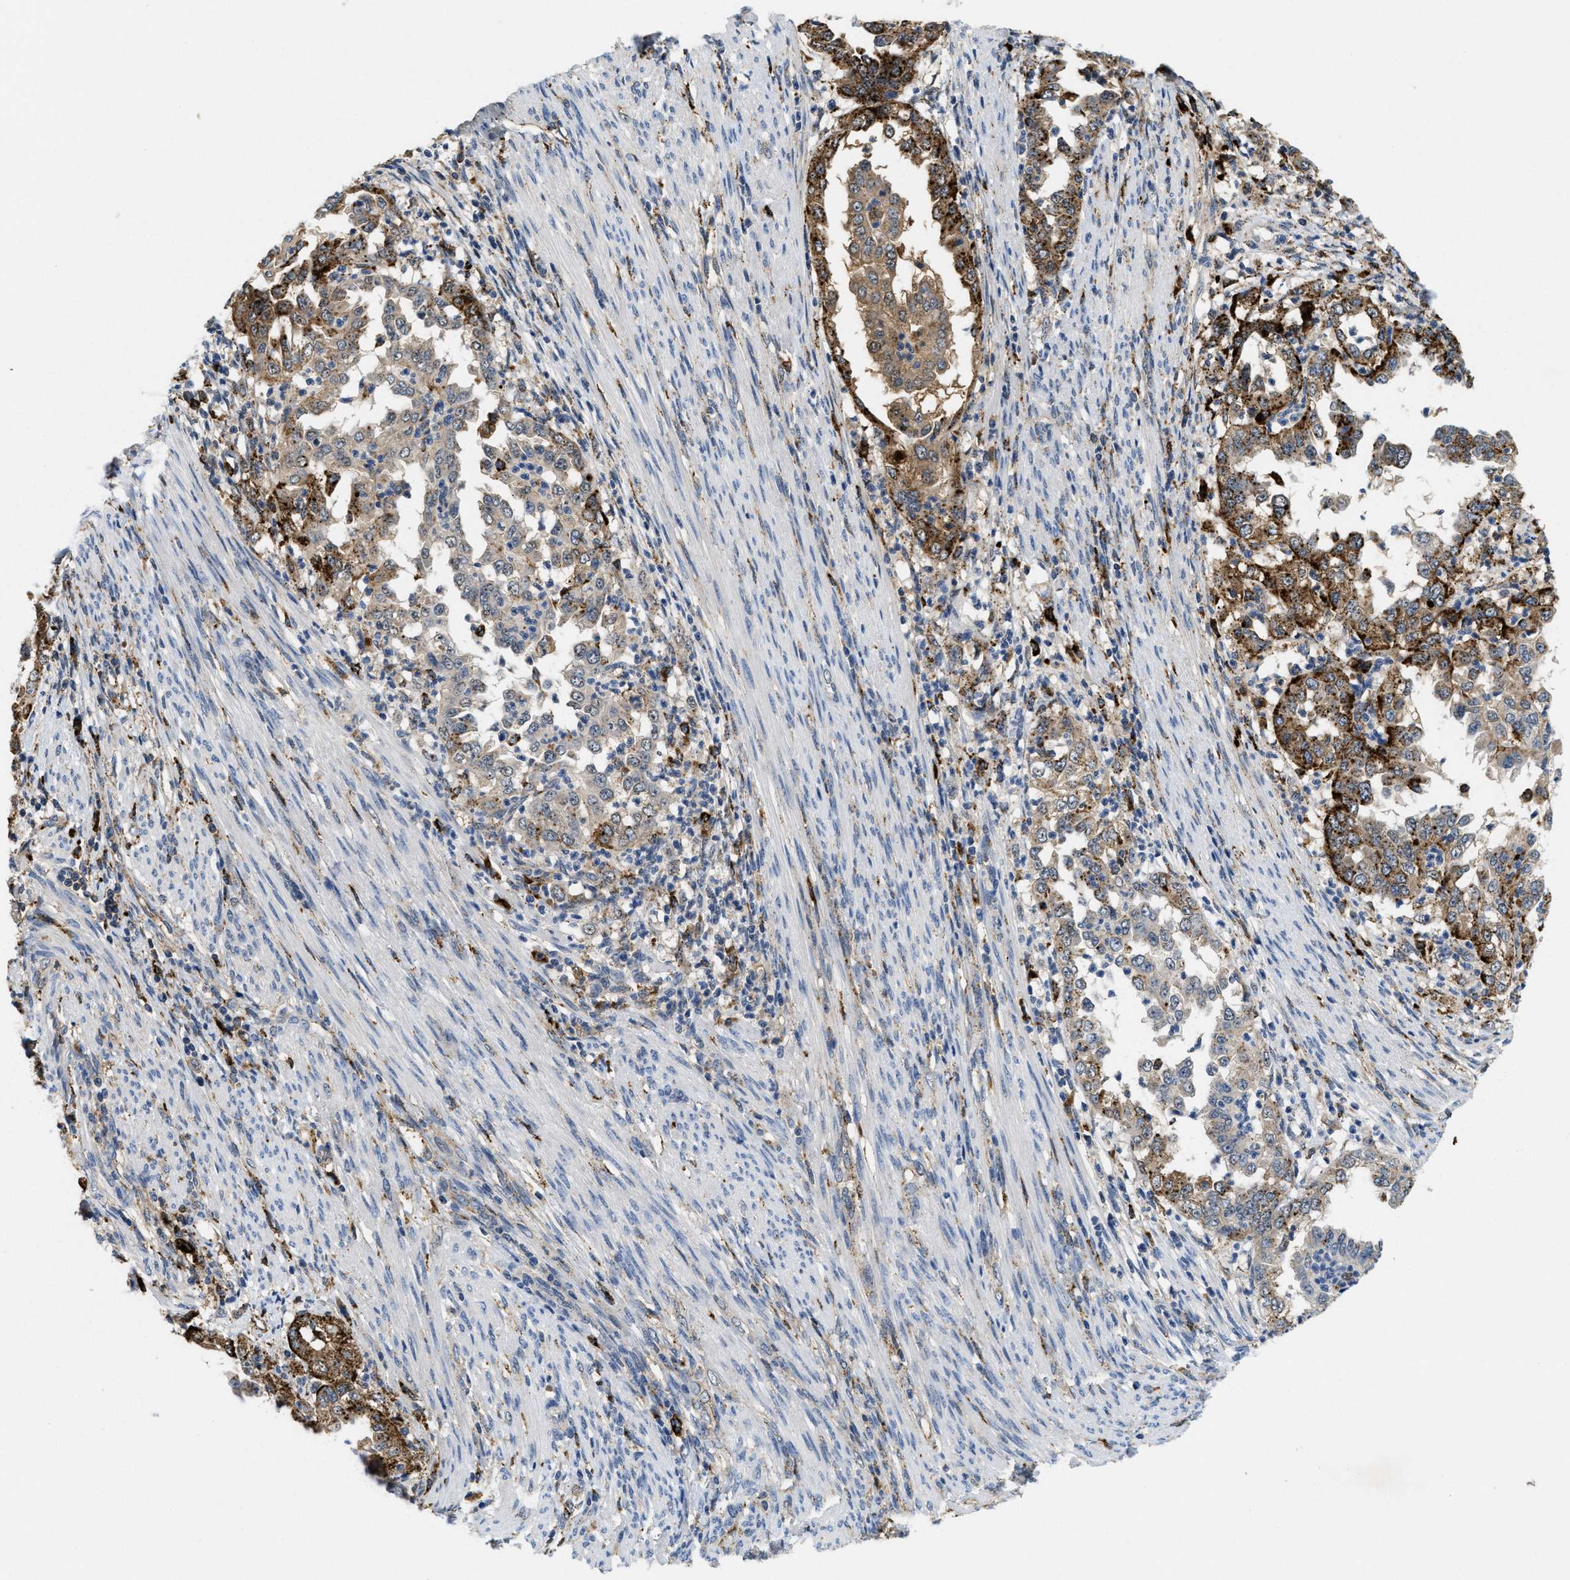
{"staining": {"intensity": "strong", "quantity": "25%-75%", "location": "cytoplasmic/membranous"}, "tissue": "endometrial cancer", "cell_type": "Tumor cells", "image_type": "cancer", "snomed": [{"axis": "morphology", "description": "Adenocarcinoma, NOS"}, {"axis": "topography", "description": "Endometrium"}], "caption": "Endometrial adenocarcinoma stained with DAB (3,3'-diaminobenzidine) immunohistochemistry (IHC) exhibits high levels of strong cytoplasmic/membranous expression in approximately 25%-75% of tumor cells.", "gene": "BMPR2", "patient": {"sex": "female", "age": 85}}